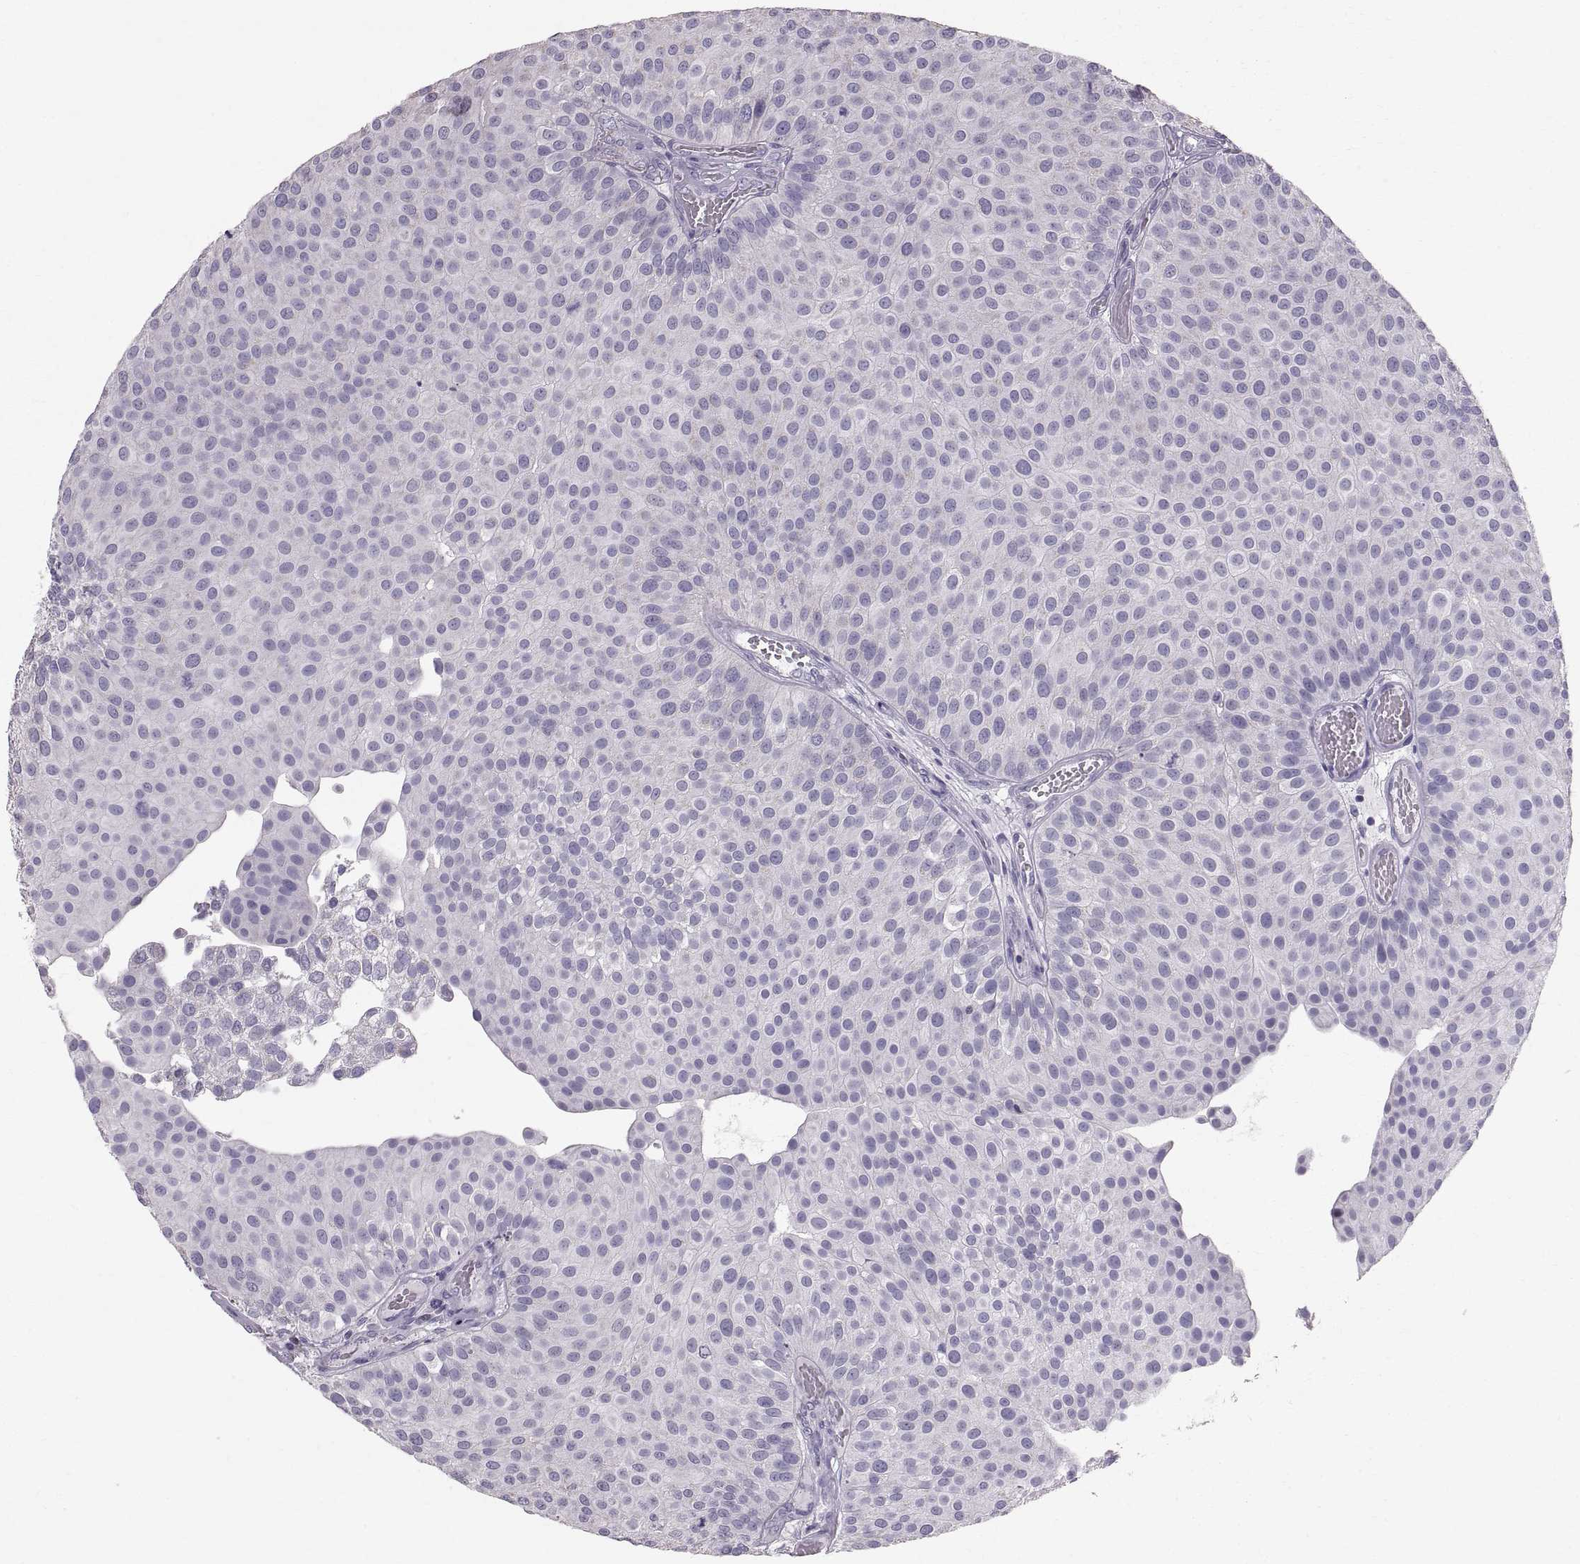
{"staining": {"intensity": "negative", "quantity": "none", "location": "none"}, "tissue": "urothelial cancer", "cell_type": "Tumor cells", "image_type": "cancer", "snomed": [{"axis": "morphology", "description": "Urothelial carcinoma, Low grade"}, {"axis": "topography", "description": "Urinary bladder"}], "caption": "IHC image of neoplastic tissue: human urothelial cancer stained with DAB displays no significant protein staining in tumor cells. (DAB (3,3'-diaminobenzidine) immunohistochemistry (IHC) with hematoxylin counter stain).", "gene": "STMND1", "patient": {"sex": "female", "age": 87}}